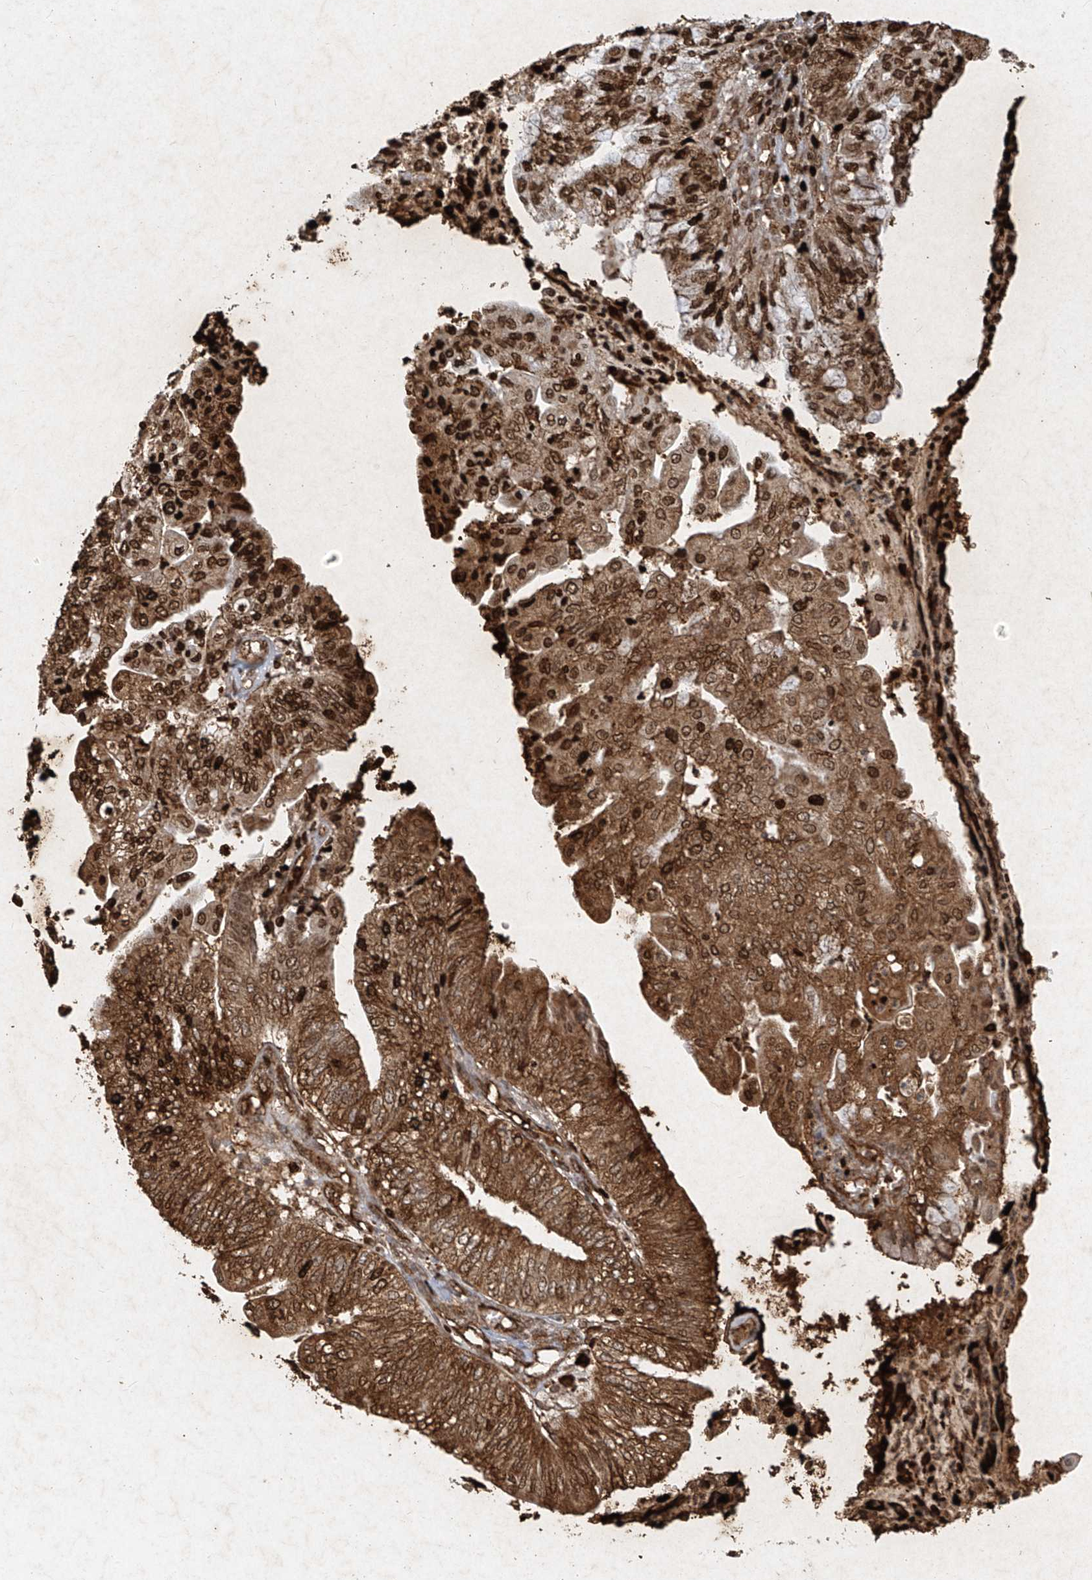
{"staining": {"intensity": "moderate", "quantity": ">75%", "location": "cytoplasmic/membranous,nuclear"}, "tissue": "endometrial cancer", "cell_type": "Tumor cells", "image_type": "cancer", "snomed": [{"axis": "morphology", "description": "Adenocarcinoma, NOS"}, {"axis": "topography", "description": "Endometrium"}], "caption": "Protein staining of endometrial cancer tissue demonstrates moderate cytoplasmic/membranous and nuclear positivity in approximately >75% of tumor cells.", "gene": "ATRIP", "patient": {"sex": "female", "age": 59}}